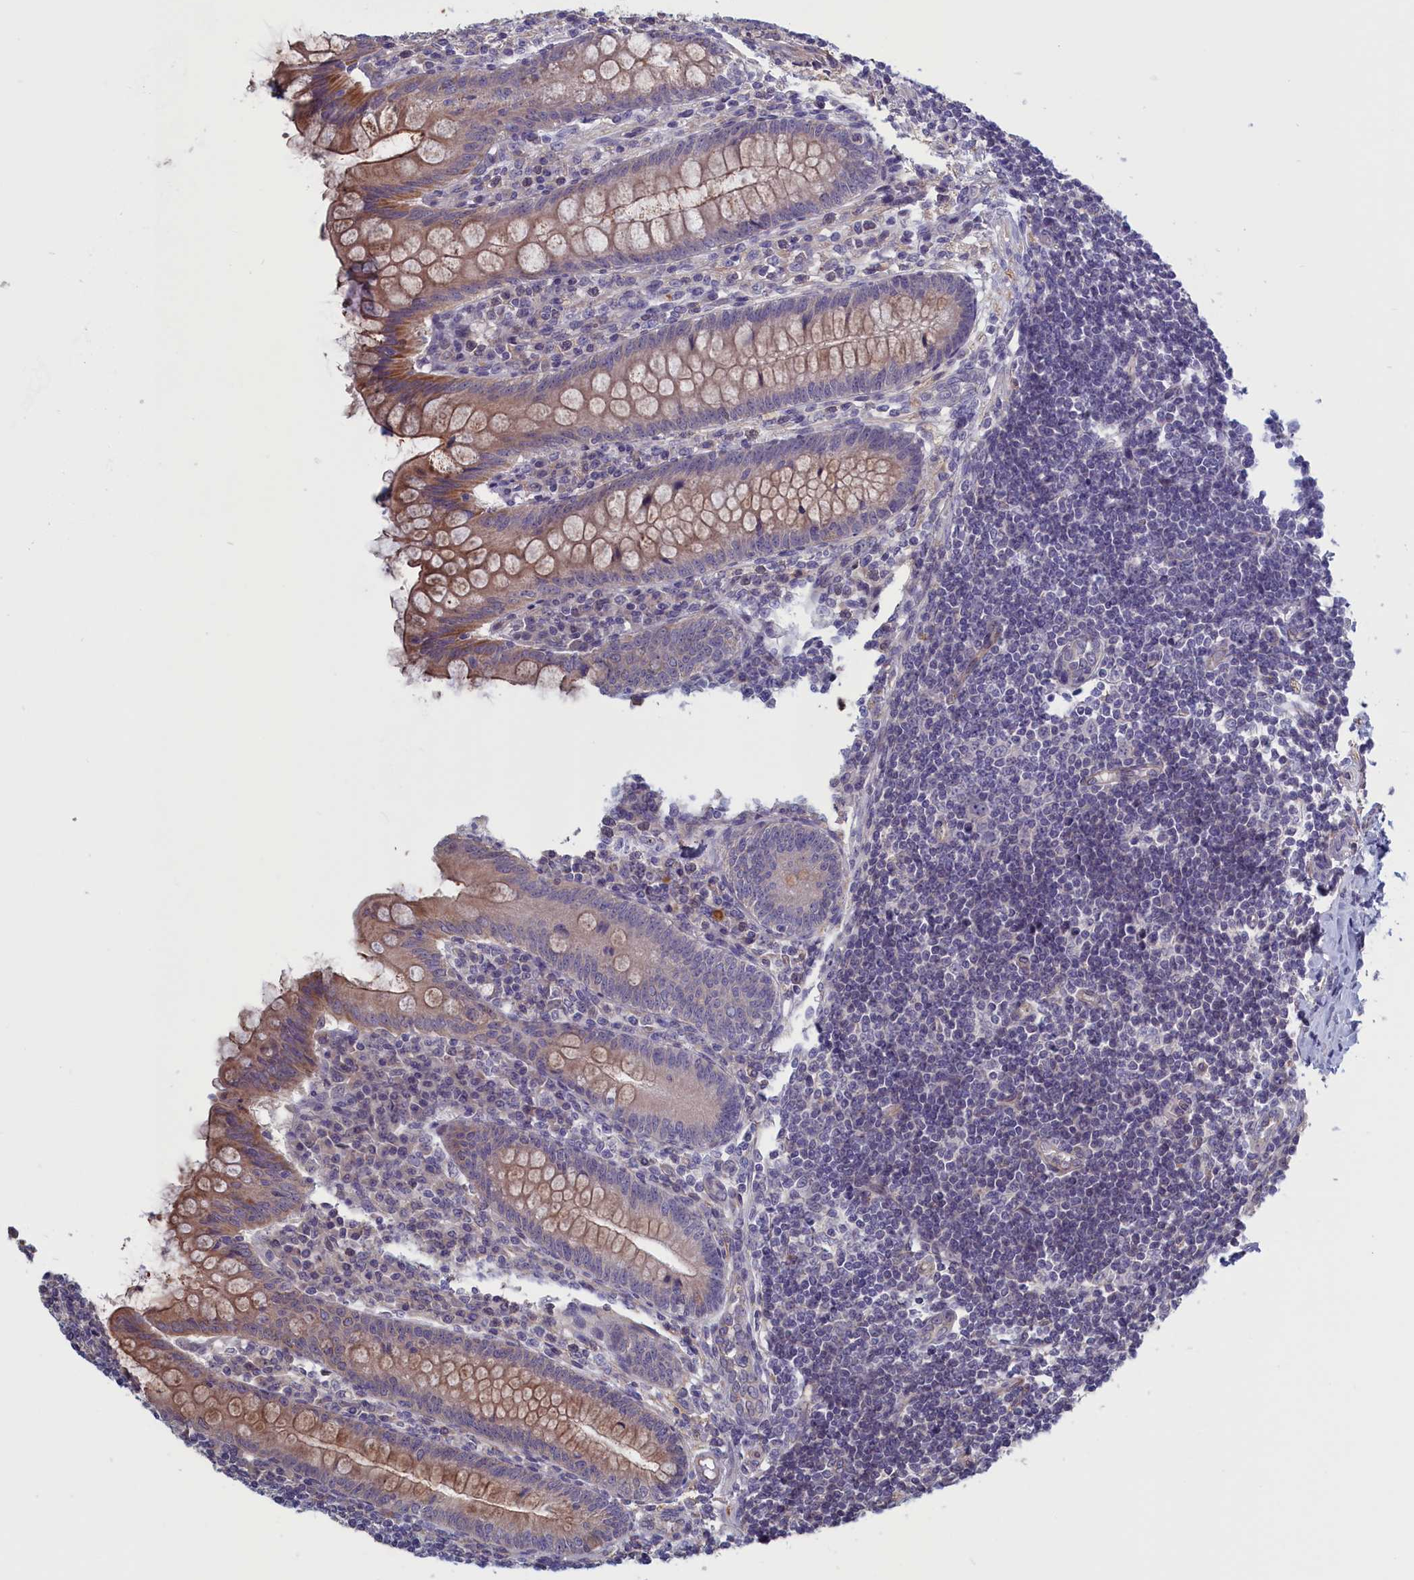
{"staining": {"intensity": "moderate", "quantity": ">75%", "location": "cytoplasmic/membranous"}, "tissue": "appendix", "cell_type": "Glandular cells", "image_type": "normal", "snomed": [{"axis": "morphology", "description": "Normal tissue, NOS"}, {"axis": "topography", "description": "Appendix"}], "caption": "Appendix stained with DAB IHC reveals medium levels of moderate cytoplasmic/membranous staining in approximately >75% of glandular cells.", "gene": "PLP2", "patient": {"sex": "female", "age": 33}}